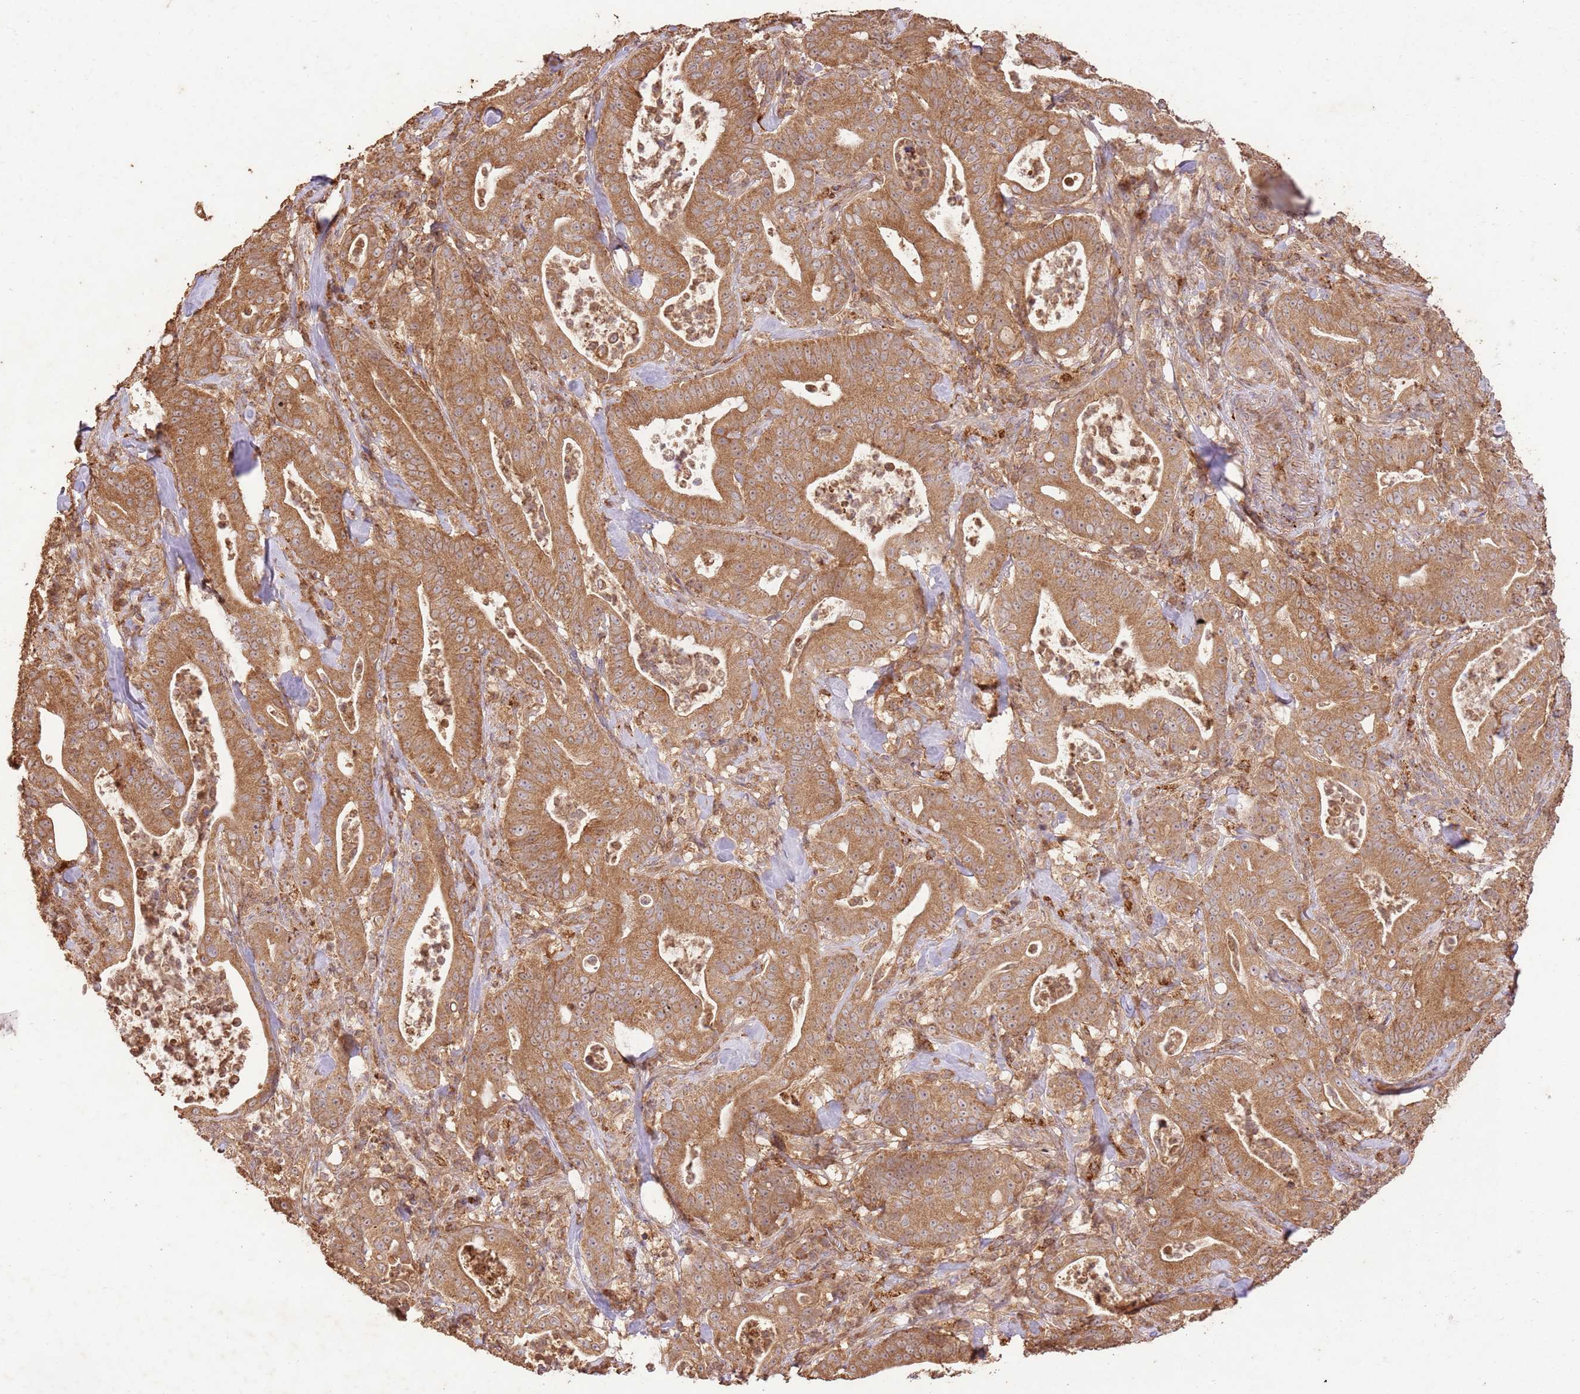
{"staining": {"intensity": "moderate", "quantity": ">75%", "location": "cytoplasmic/membranous"}, "tissue": "pancreatic cancer", "cell_type": "Tumor cells", "image_type": "cancer", "snomed": [{"axis": "morphology", "description": "Adenocarcinoma, NOS"}, {"axis": "topography", "description": "Pancreas"}], "caption": "Protein expression analysis of pancreatic cancer (adenocarcinoma) displays moderate cytoplasmic/membranous positivity in about >75% of tumor cells.", "gene": "LRRC28", "patient": {"sex": "male", "age": 71}}